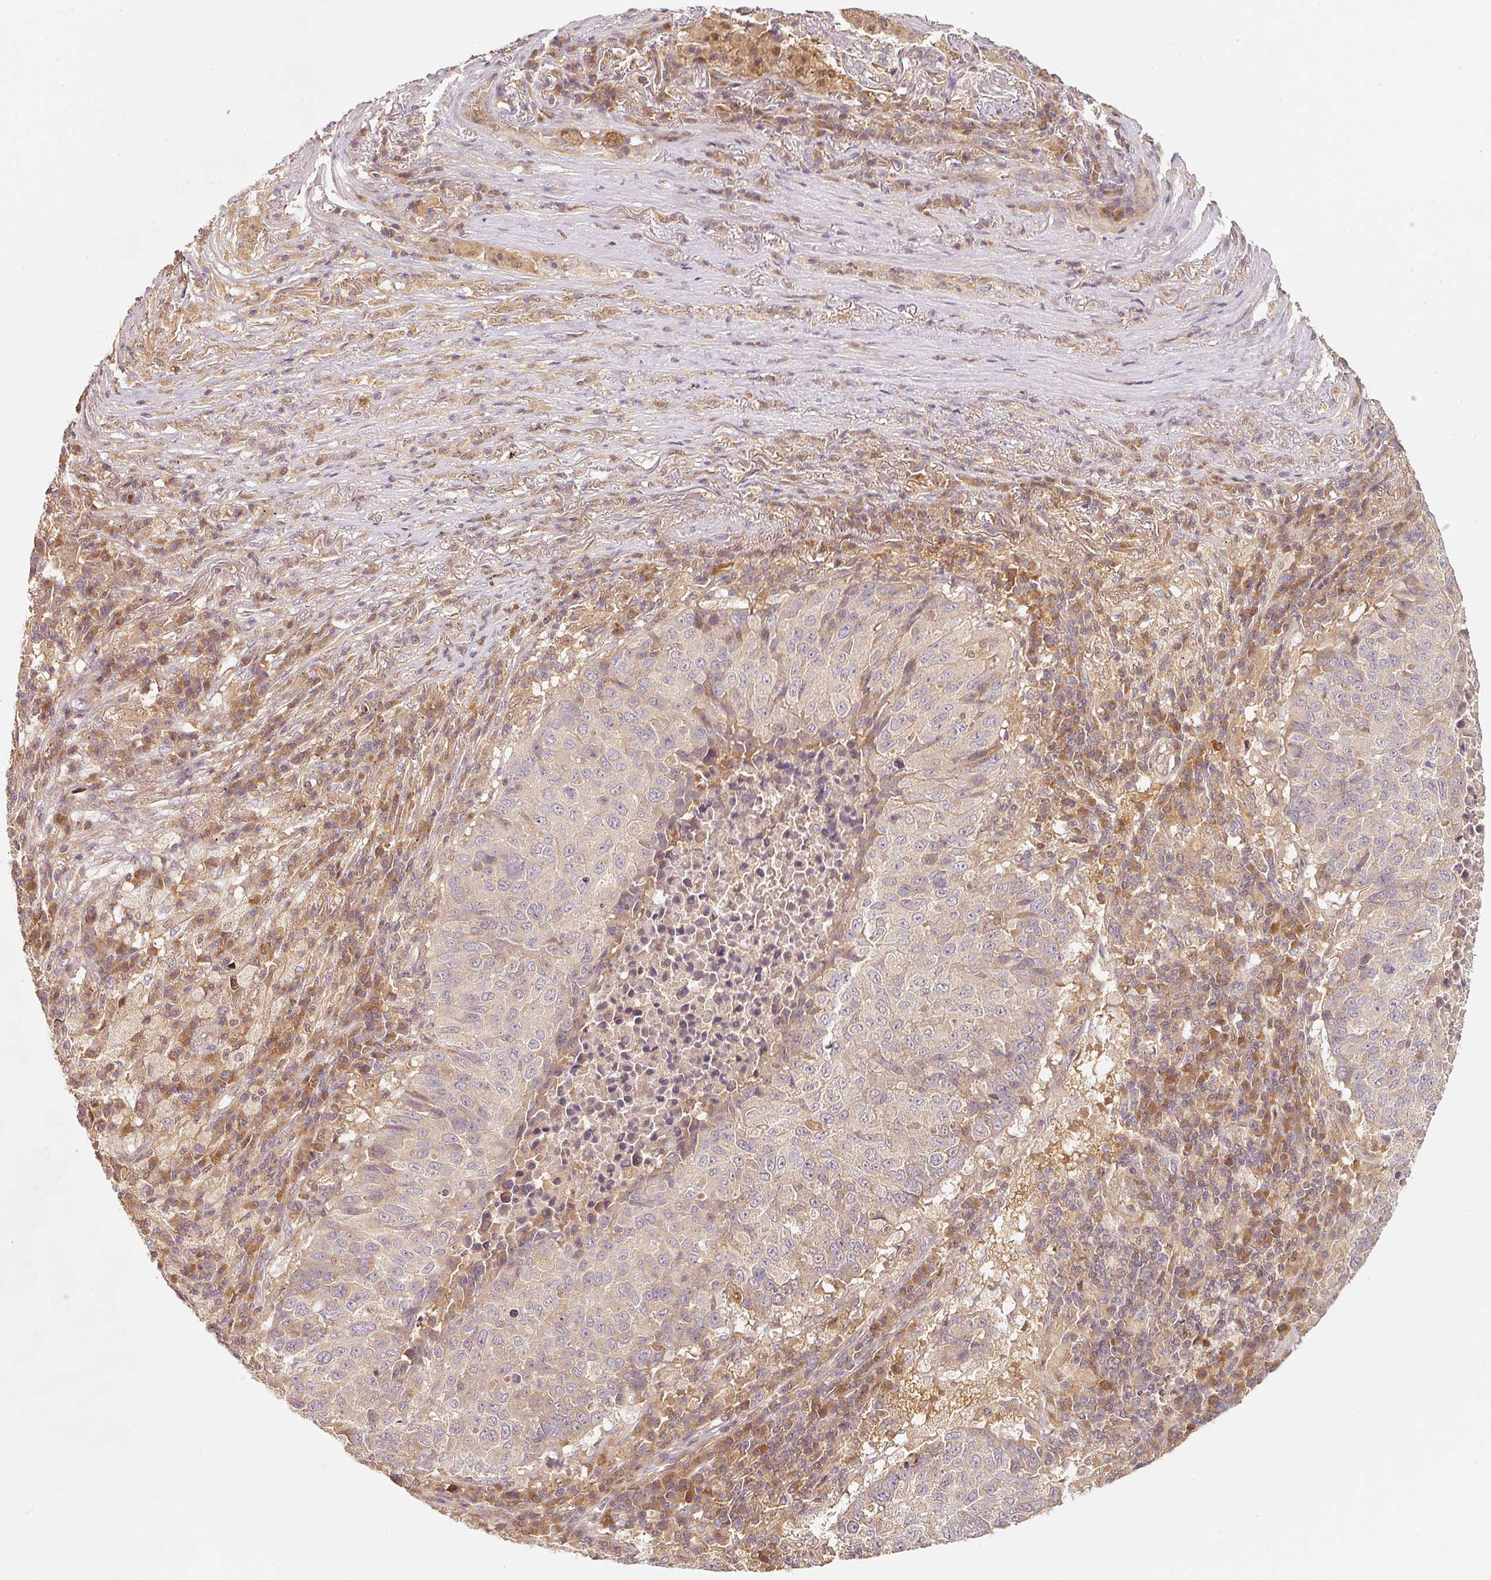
{"staining": {"intensity": "weak", "quantity": "<25%", "location": "cytoplasmic/membranous"}, "tissue": "lung cancer", "cell_type": "Tumor cells", "image_type": "cancer", "snomed": [{"axis": "morphology", "description": "Squamous cell carcinoma, NOS"}, {"axis": "topography", "description": "Lung"}], "caption": "High power microscopy image of an immunohistochemistry image of lung cancer, revealing no significant staining in tumor cells.", "gene": "RRAS2", "patient": {"sex": "male", "age": 73}}